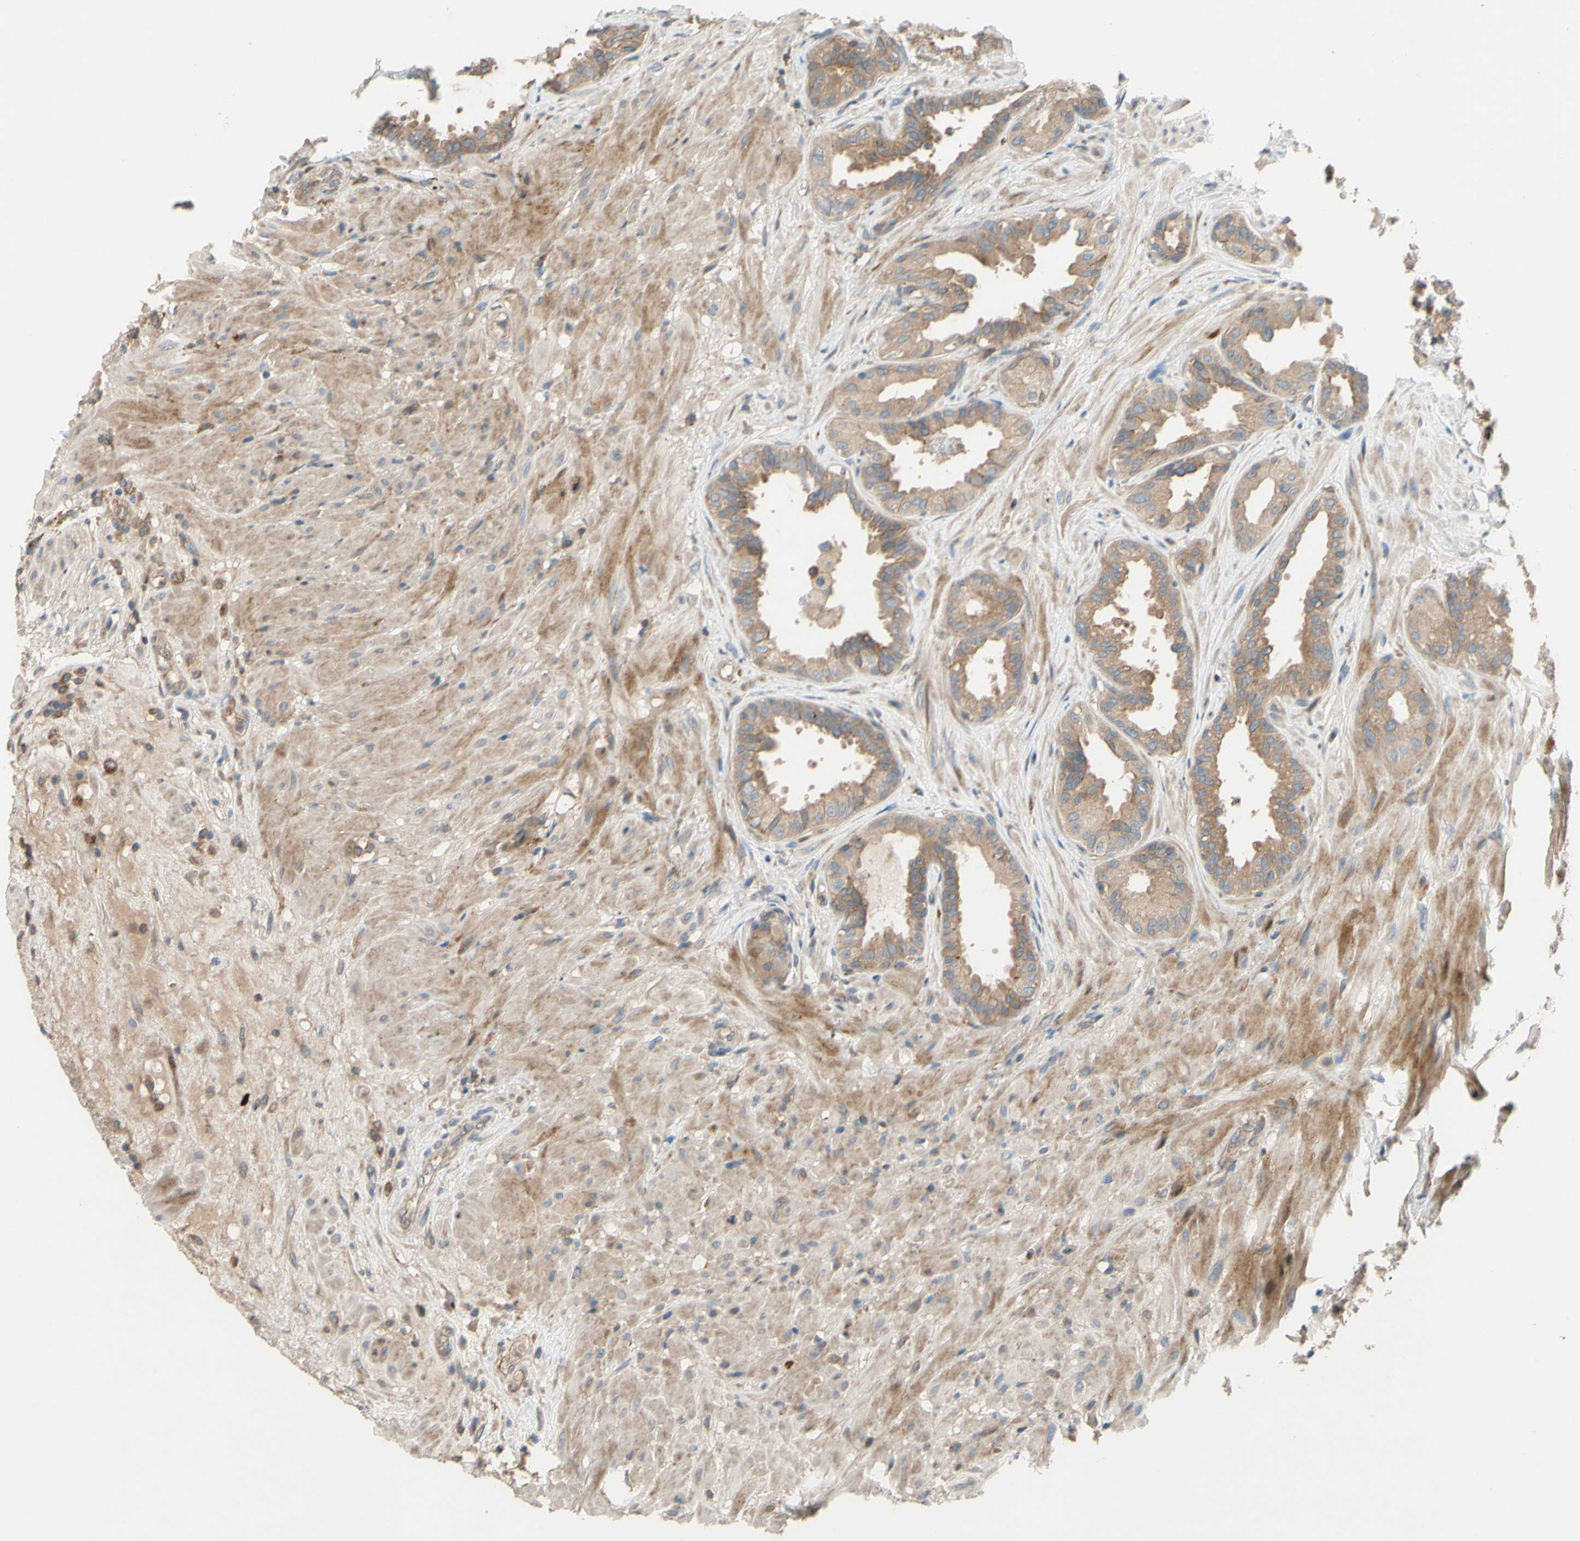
{"staining": {"intensity": "weak", "quantity": ">75%", "location": "cytoplasmic/membranous"}, "tissue": "seminal vesicle", "cell_type": "Glandular cells", "image_type": "normal", "snomed": [{"axis": "morphology", "description": "Normal tissue, NOS"}, {"axis": "topography", "description": "Seminal veicle"}], "caption": "Immunohistochemistry (IHC) (DAB (3,3'-diaminobenzidine)) staining of unremarkable seminal vesicle exhibits weak cytoplasmic/membranous protein staining in about >75% of glandular cells.", "gene": "SPTLC1", "patient": {"sex": "male", "age": 61}}